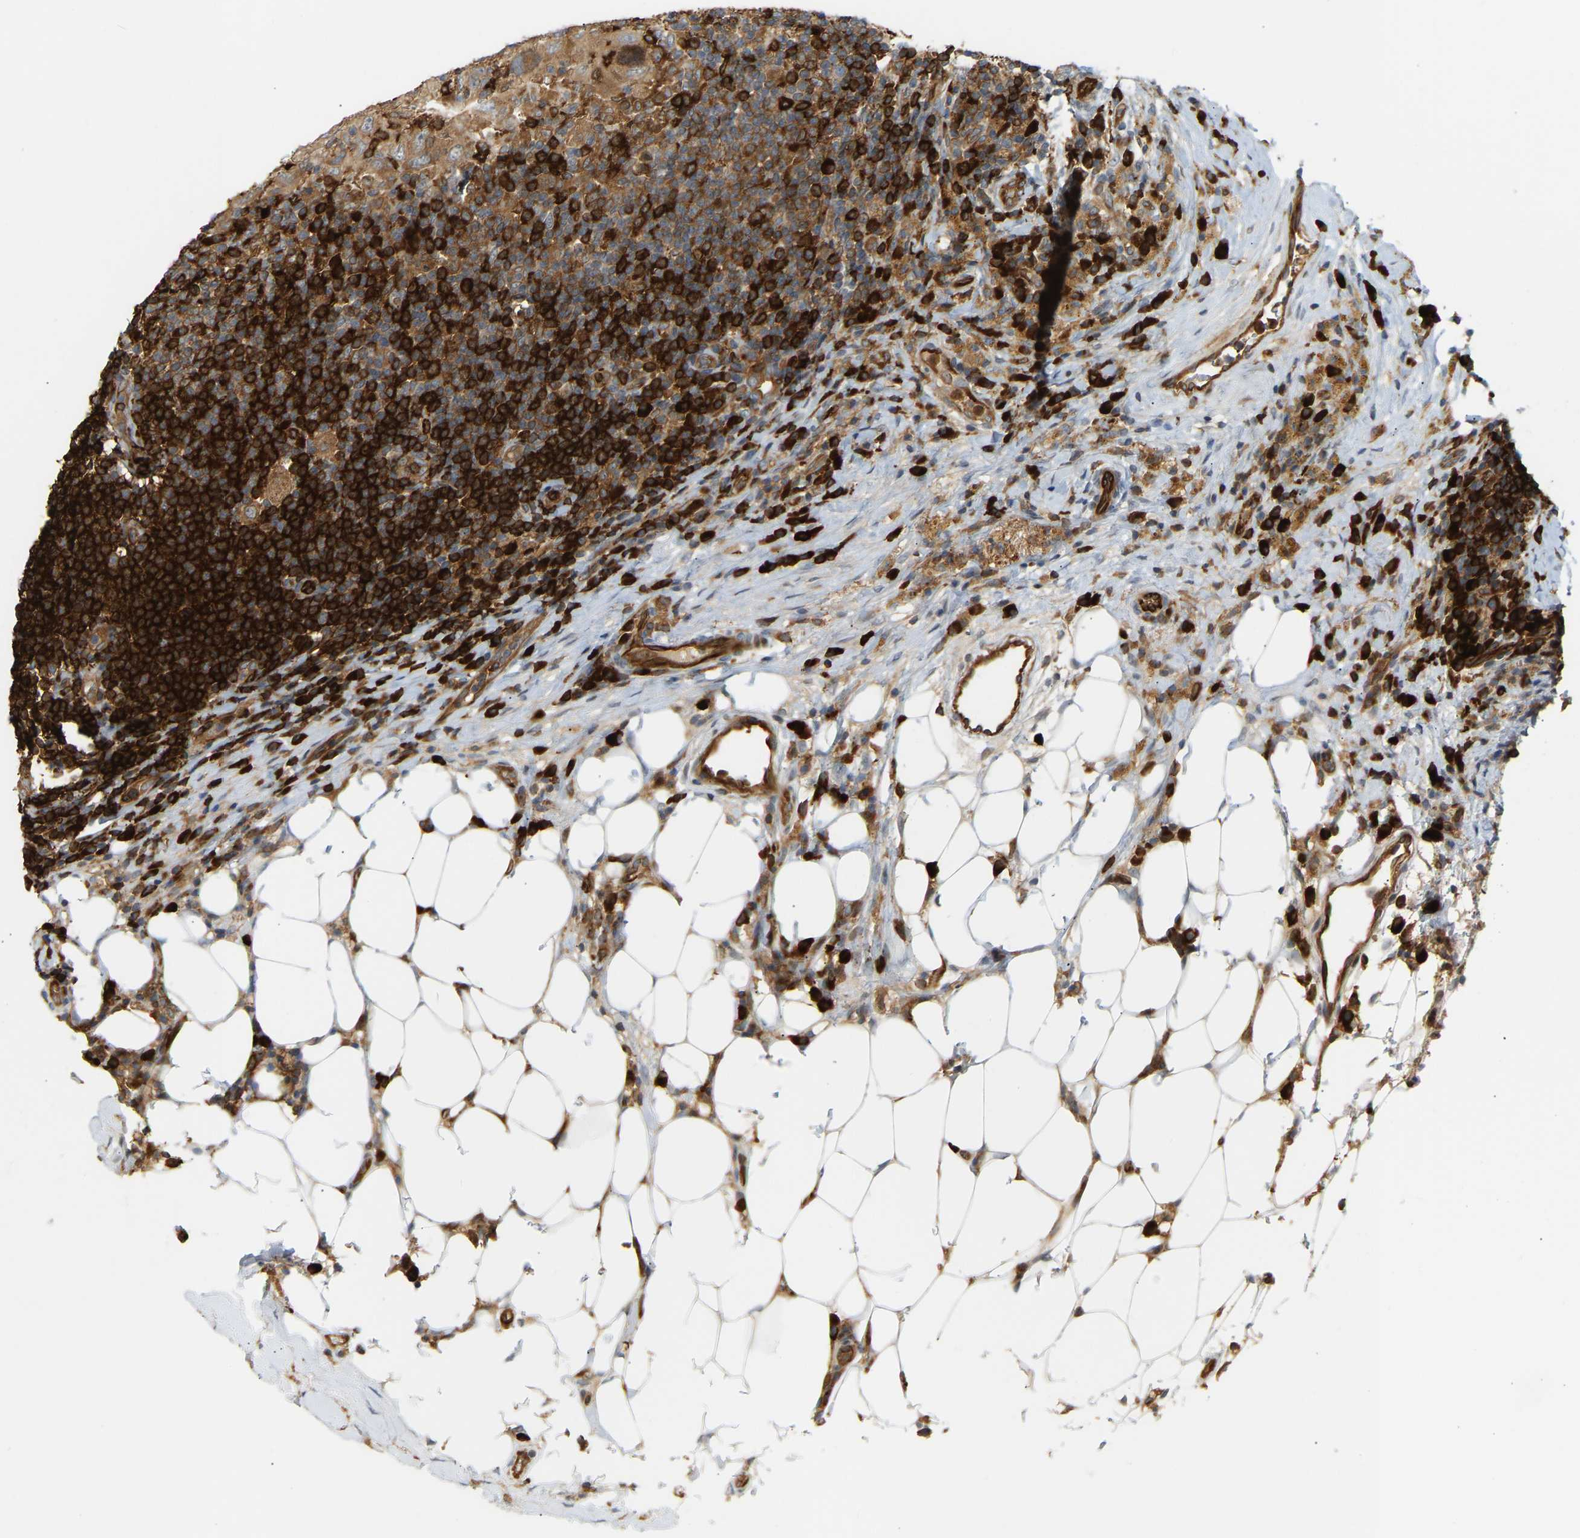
{"staining": {"intensity": "moderate", "quantity": ">75%", "location": "cytoplasmic/membranous"}, "tissue": "breast cancer", "cell_type": "Tumor cells", "image_type": "cancer", "snomed": [{"axis": "morphology", "description": "Duct carcinoma"}, {"axis": "topography", "description": "Breast"}], "caption": "Infiltrating ductal carcinoma (breast) stained with a brown dye reveals moderate cytoplasmic/membranous positive expression in about >75% of tumor cells.", "gene": "PLCG2", "patient": {"sex": "female", "age": 37}}